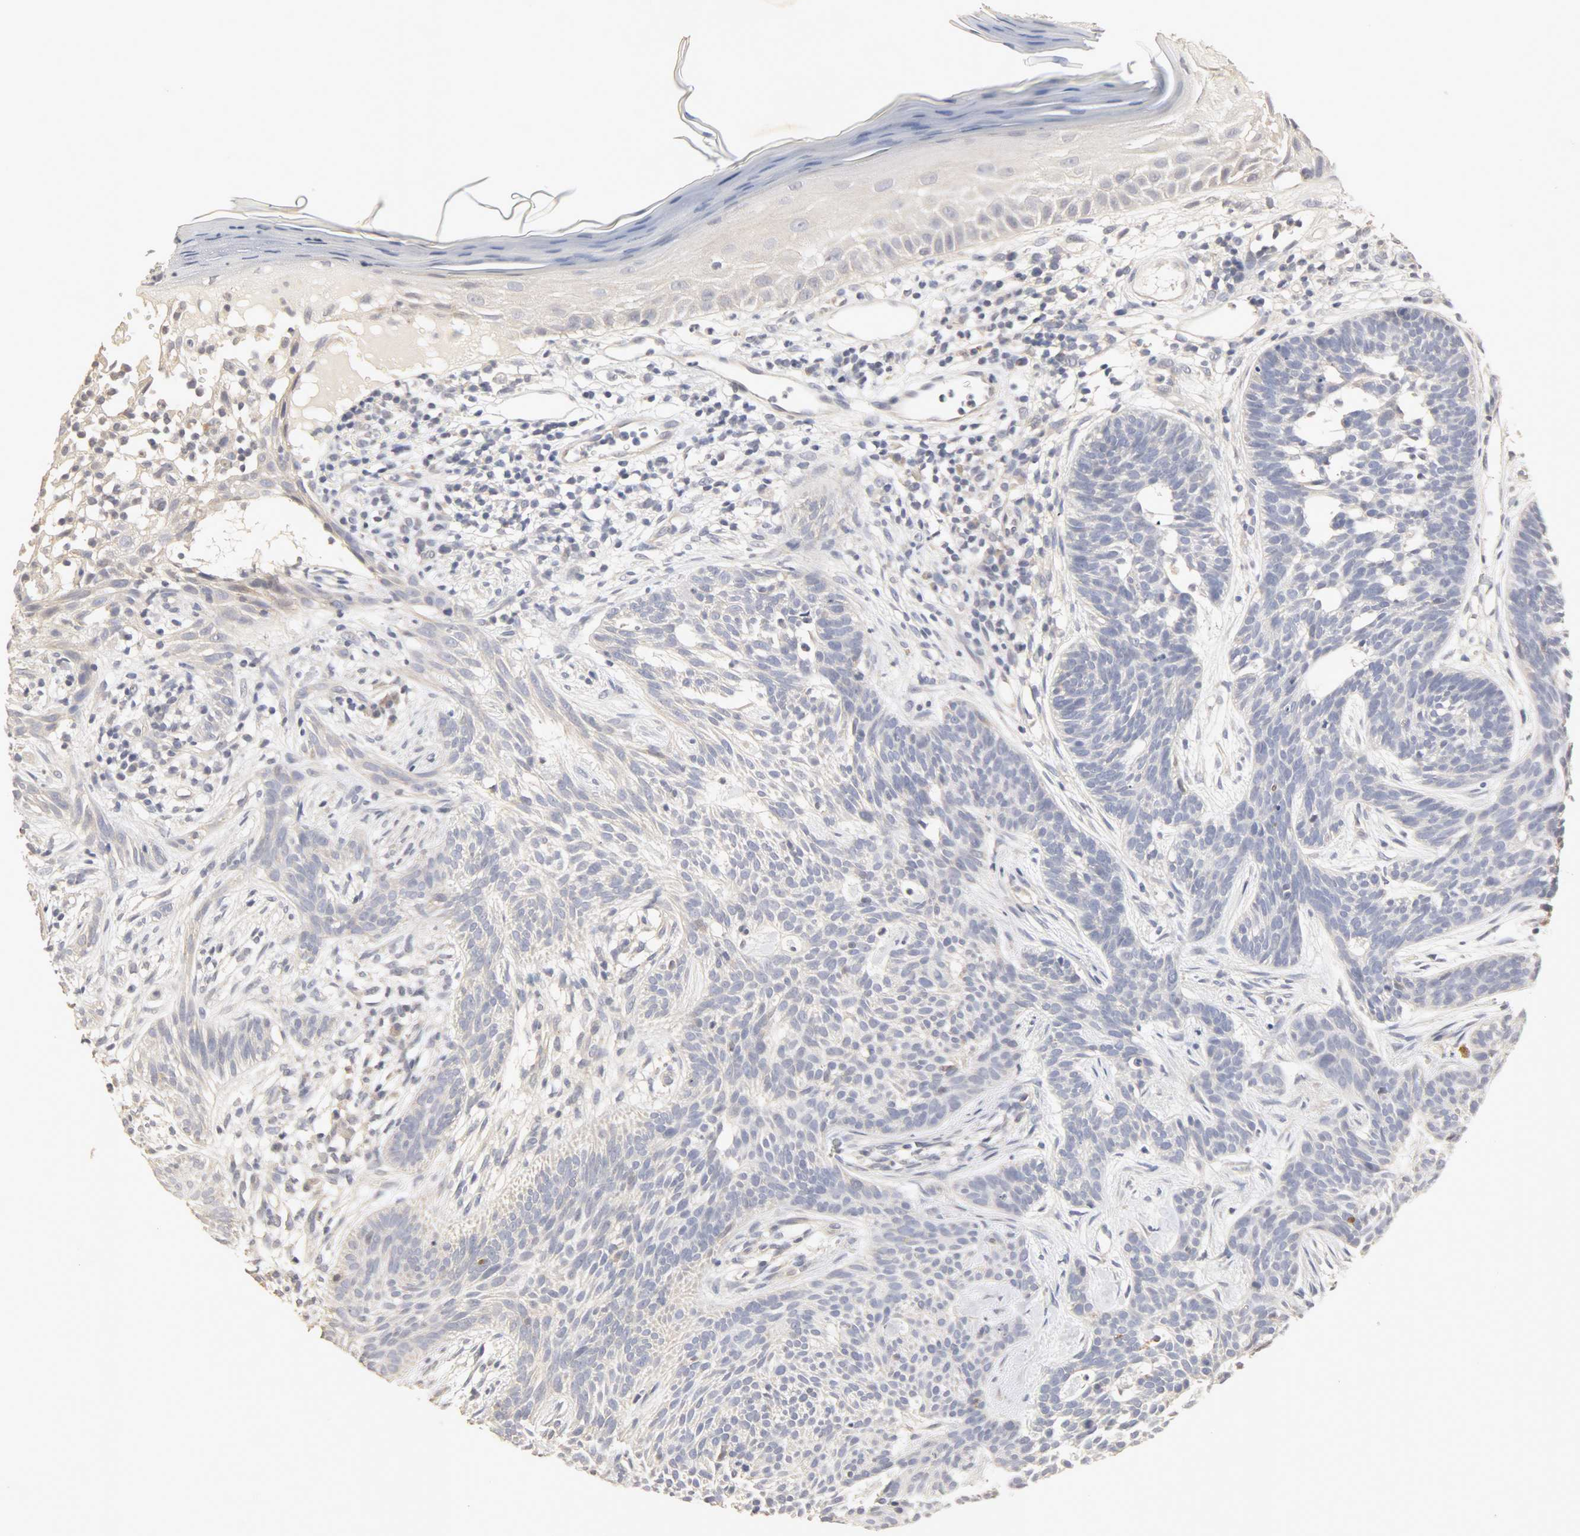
{"staining": {"intensity": "negative", "quantity": "none", "location": "none"}, "tissue": "skin cancer", "cell_type": "Tumor cells", "image_type": "cancer", "snomed": [{"axis": "morphology", "description": "Normal tissue, NOS"}, {"axis": "morphology", "description": "Basal cell carcinoma"}, {"axis": "topography", "description": "Skin"}], "caption": "Image shows no significant protein expression in tumor cells of skin cancer.", "gene": "SLC10A2", "patient": {"sex": "female", "age": 69}}